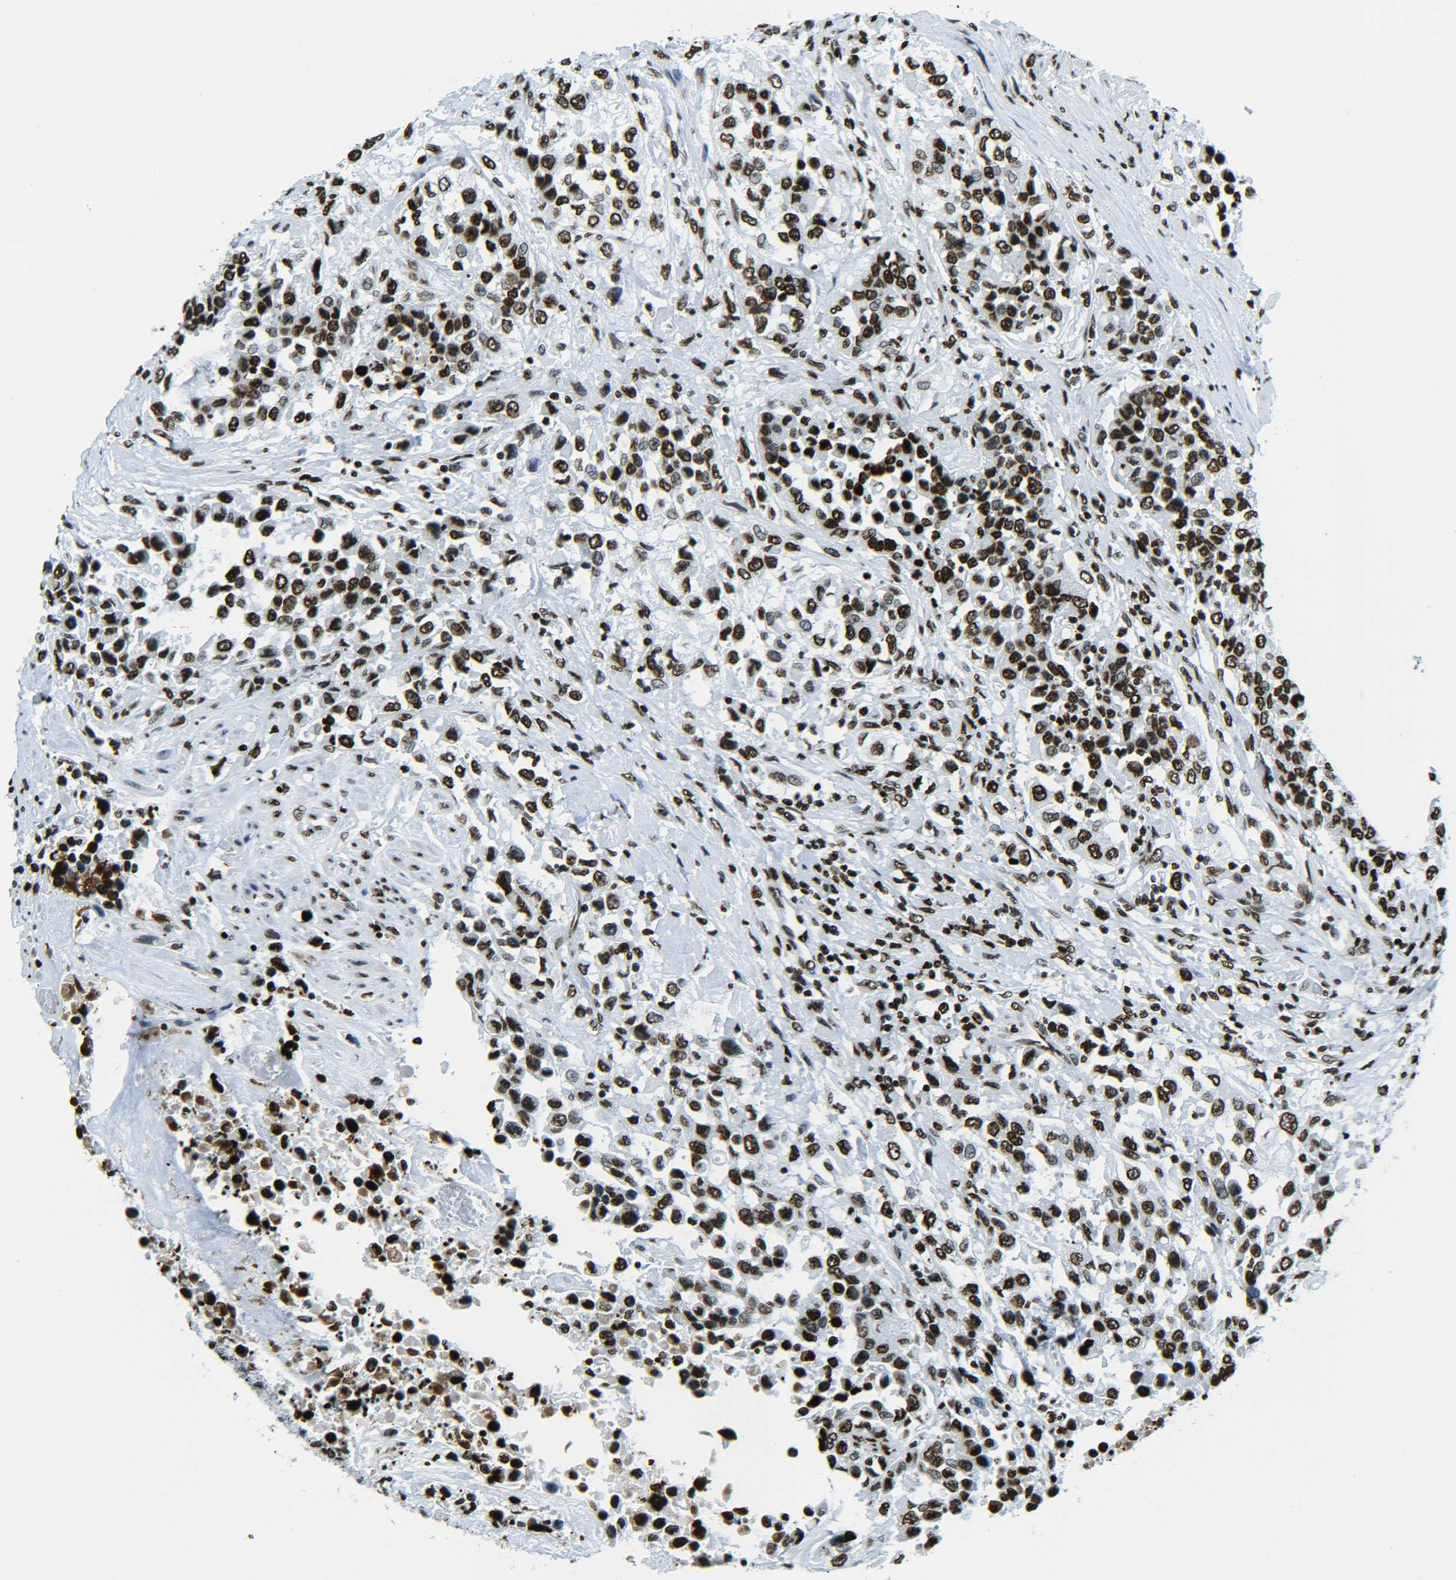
{"staining": {"intensity": "strong", "quantity": ">75%", "location": "nuclear"}, "tissue": "urothelial cancer", "cell_type": "Tumor cells", "image_type": "cancer", "snomed": [{"axis": "morphology", "description": "Urothelial carcinoma, High grade"}, {"axis": "topography", "description": "Urinary bladder"}], "caption": "Immunohistochemical staining of human urothelial carcinoma (high-grade) displays high levels of strong nuclear protein staining in approximately >75% of tumor cells. (DAB (3,3'-diaminobenzidine) = brown stain, brightfield microscopy at high magnification).", "gene": "H2AX", "patient": {"sex": "female", "age": 80}}